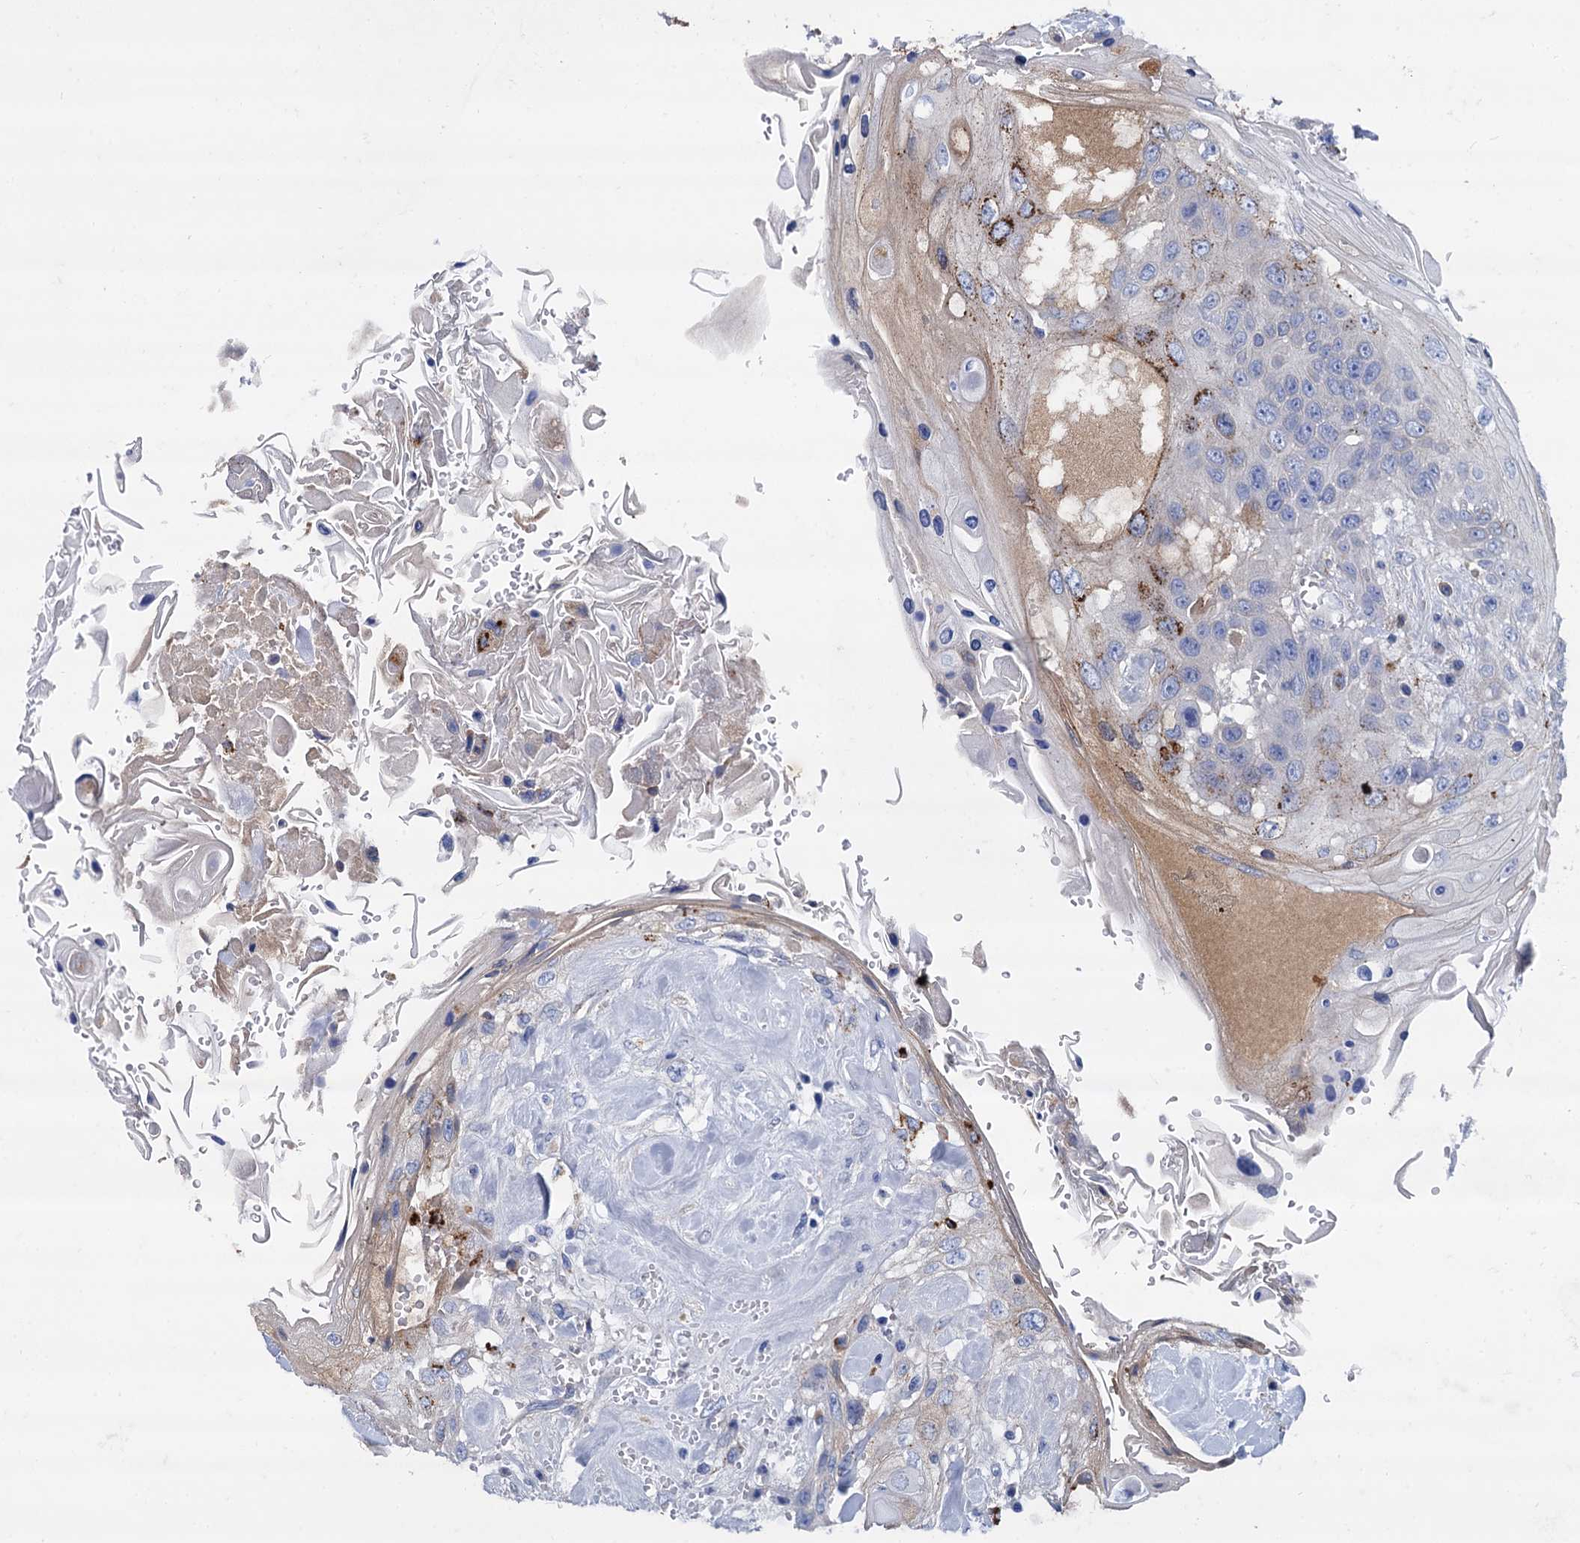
{"staining": {"intensity": "moderate", "quantity": "<25%", "location": "cytoplasmic/membranous"}, "tissue": "head and neck cancer", "cell_type": "Tumor cells", "image_type": "cancer", "snomed": [{"axis": "morphology", "description": "Squamous cell carcinoma, NOS"}, {"axis": "topography", "description": "Head-Neck"}], "caption": "A photomicrograph showing moderate cytoplasmic/membranous staining in approximately <25% of tumor cells in head and neck cancer (squamous cell carcinoma), as visualized by brown immunohistochemical staining.", "gene": "APOD", "patient": {"sex": "female", "age": 43}}